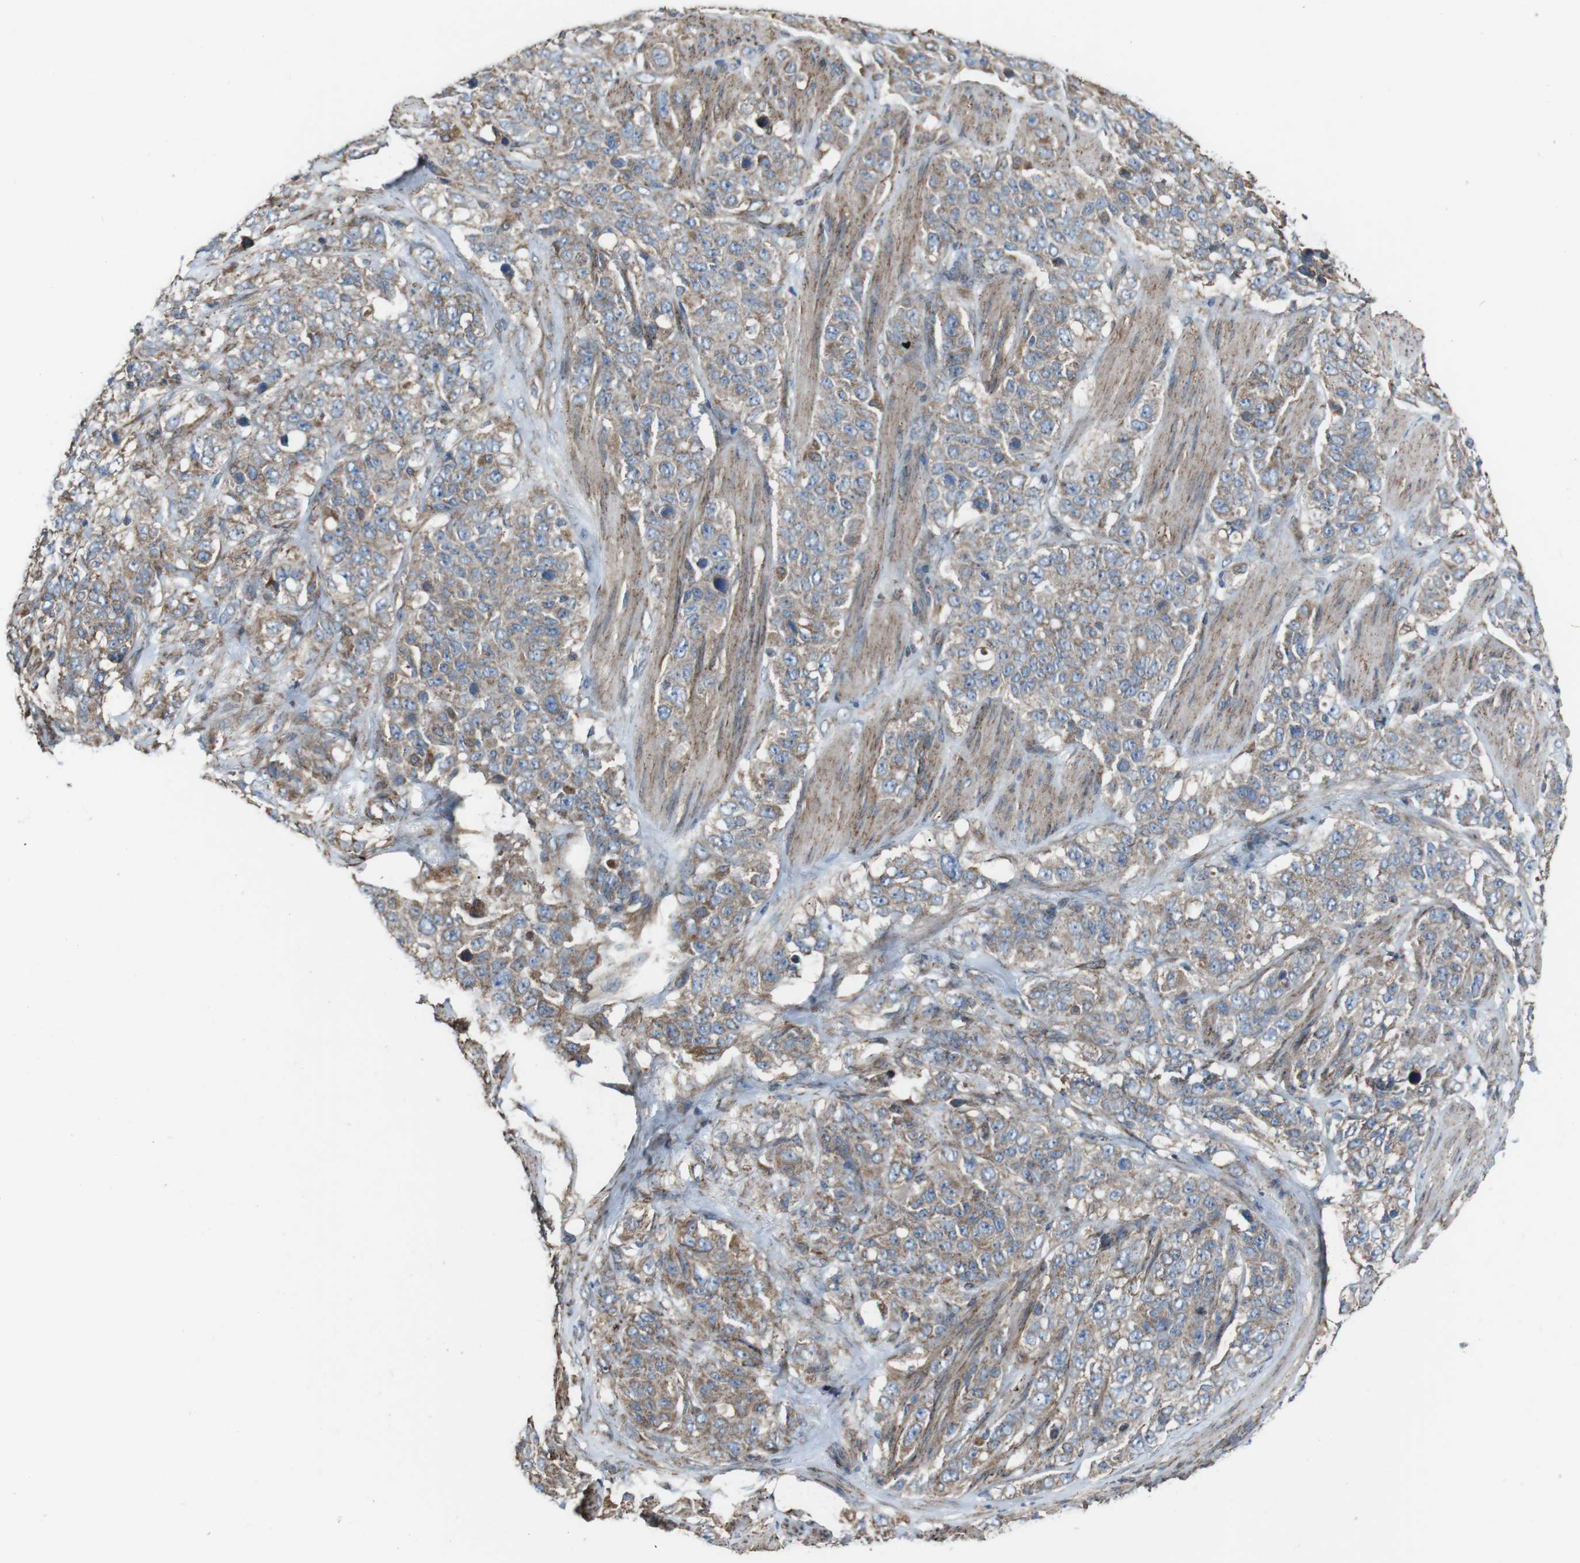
{"staining": {"intensity": "weak", "quantity": ">75%", "location": "cytoplasmic/membranous"}, "tissue": "stomach cancer", "cell_type": "Tumor cells", "image_type": "cancer", "snomed": [{"axis": "morphology", "description": "Adenocarcinoma, NOS"}, {"axis": "topography", "description": "Stomach"}], "caption": "Protein staining of stomach adenocarcinoma tissue exhibits weak cytoplasmic/membranous positivity in about >75% of tumor cells.", "gene": "CISD2", "patient": {"sex": "male", "age": 48}}